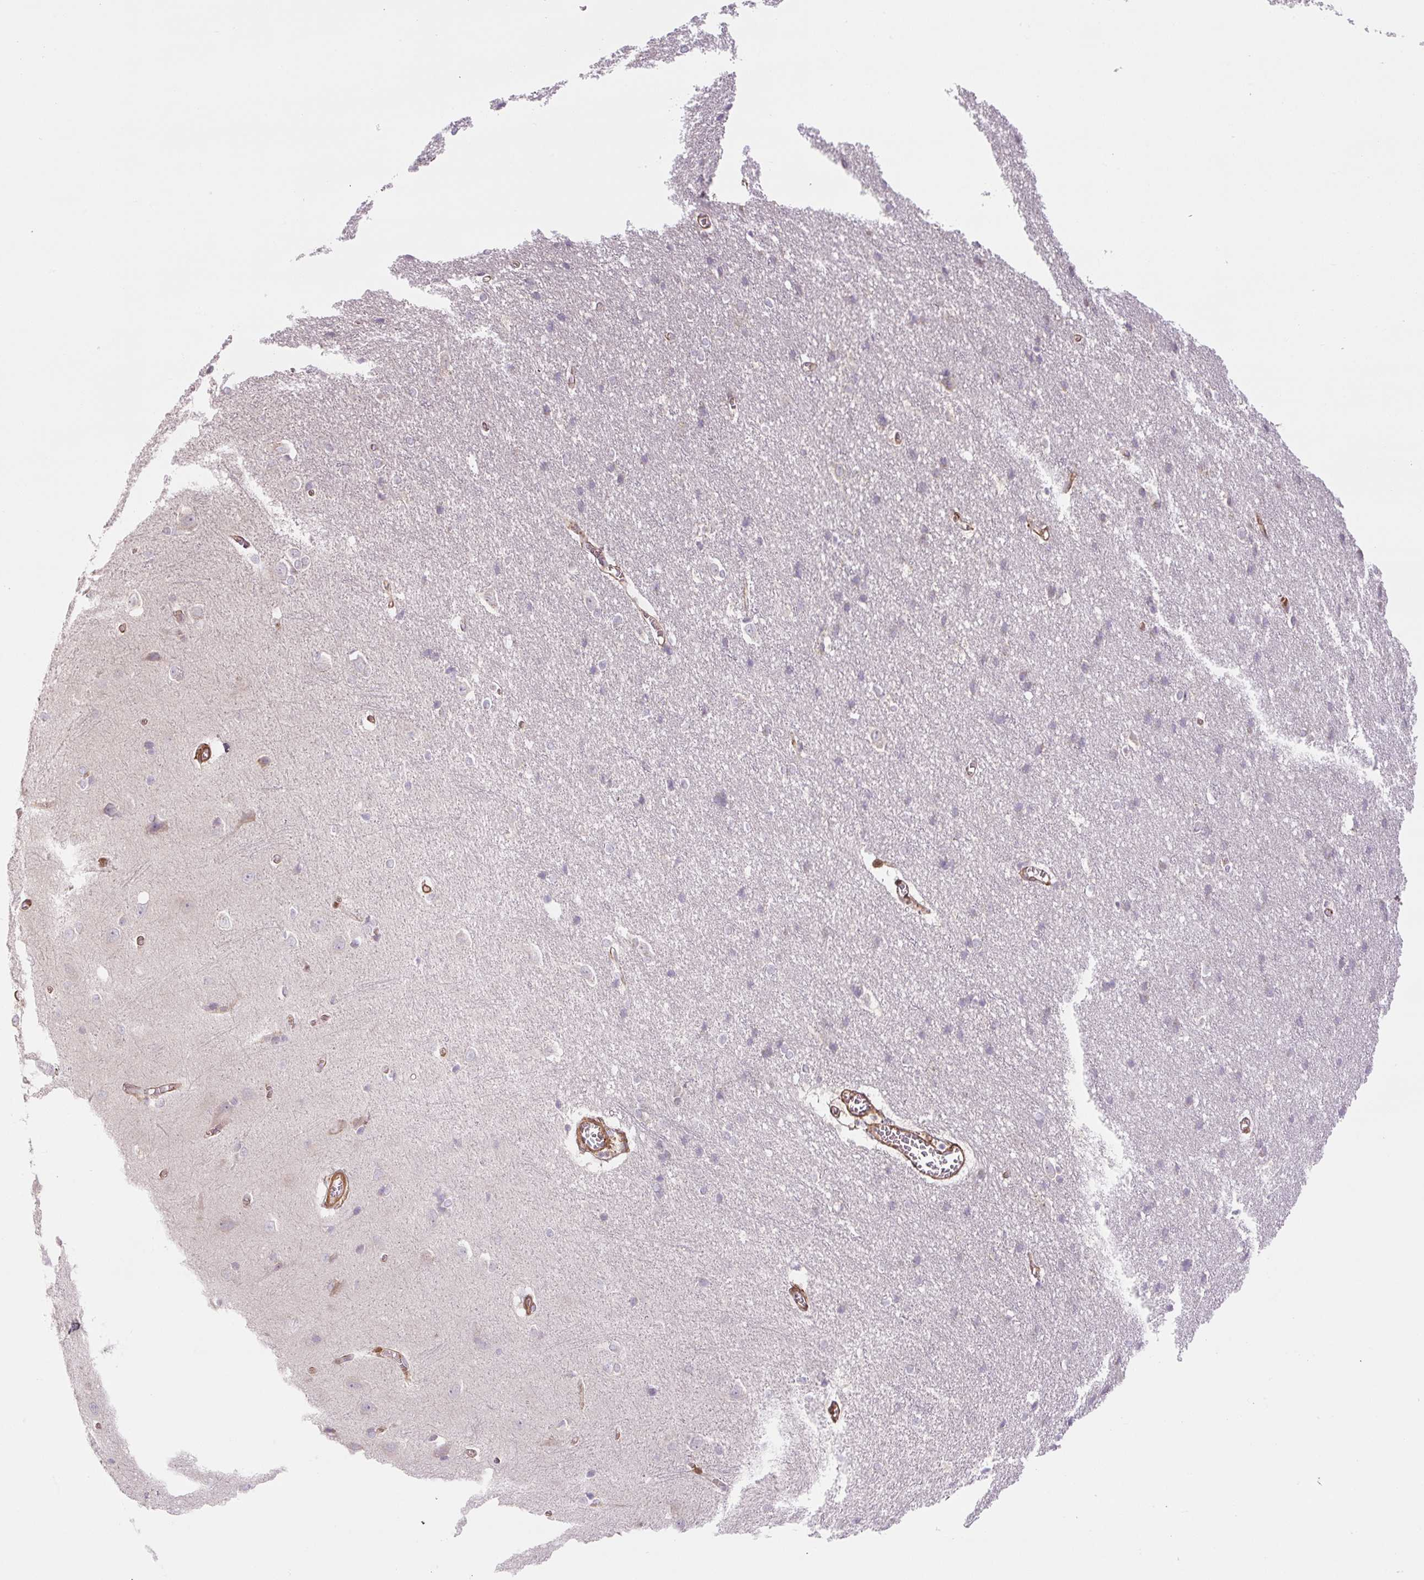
{"staining": {"intensity": "strong", "quantity": ">75%", "location": "cytoplasmic/membranous"}, "tissue": "cerebral cortex", "cell_type": "Endothelial cells", "image_type": "normal", "snomed": [{"axis": "morphology", "description": "Normal tissue, NOS"}, {"axis": "topography", "description": "Cerebral cortex"}], "caption": "Immunohistochemistry (DAB) staining of unremarkable cerebral cortex displays strong cytoplasmic/membranous protein staining in approximately >75% of endothelial cells.", "gene": "RASA1", "patient": {"sex": "male", "age": 37}}